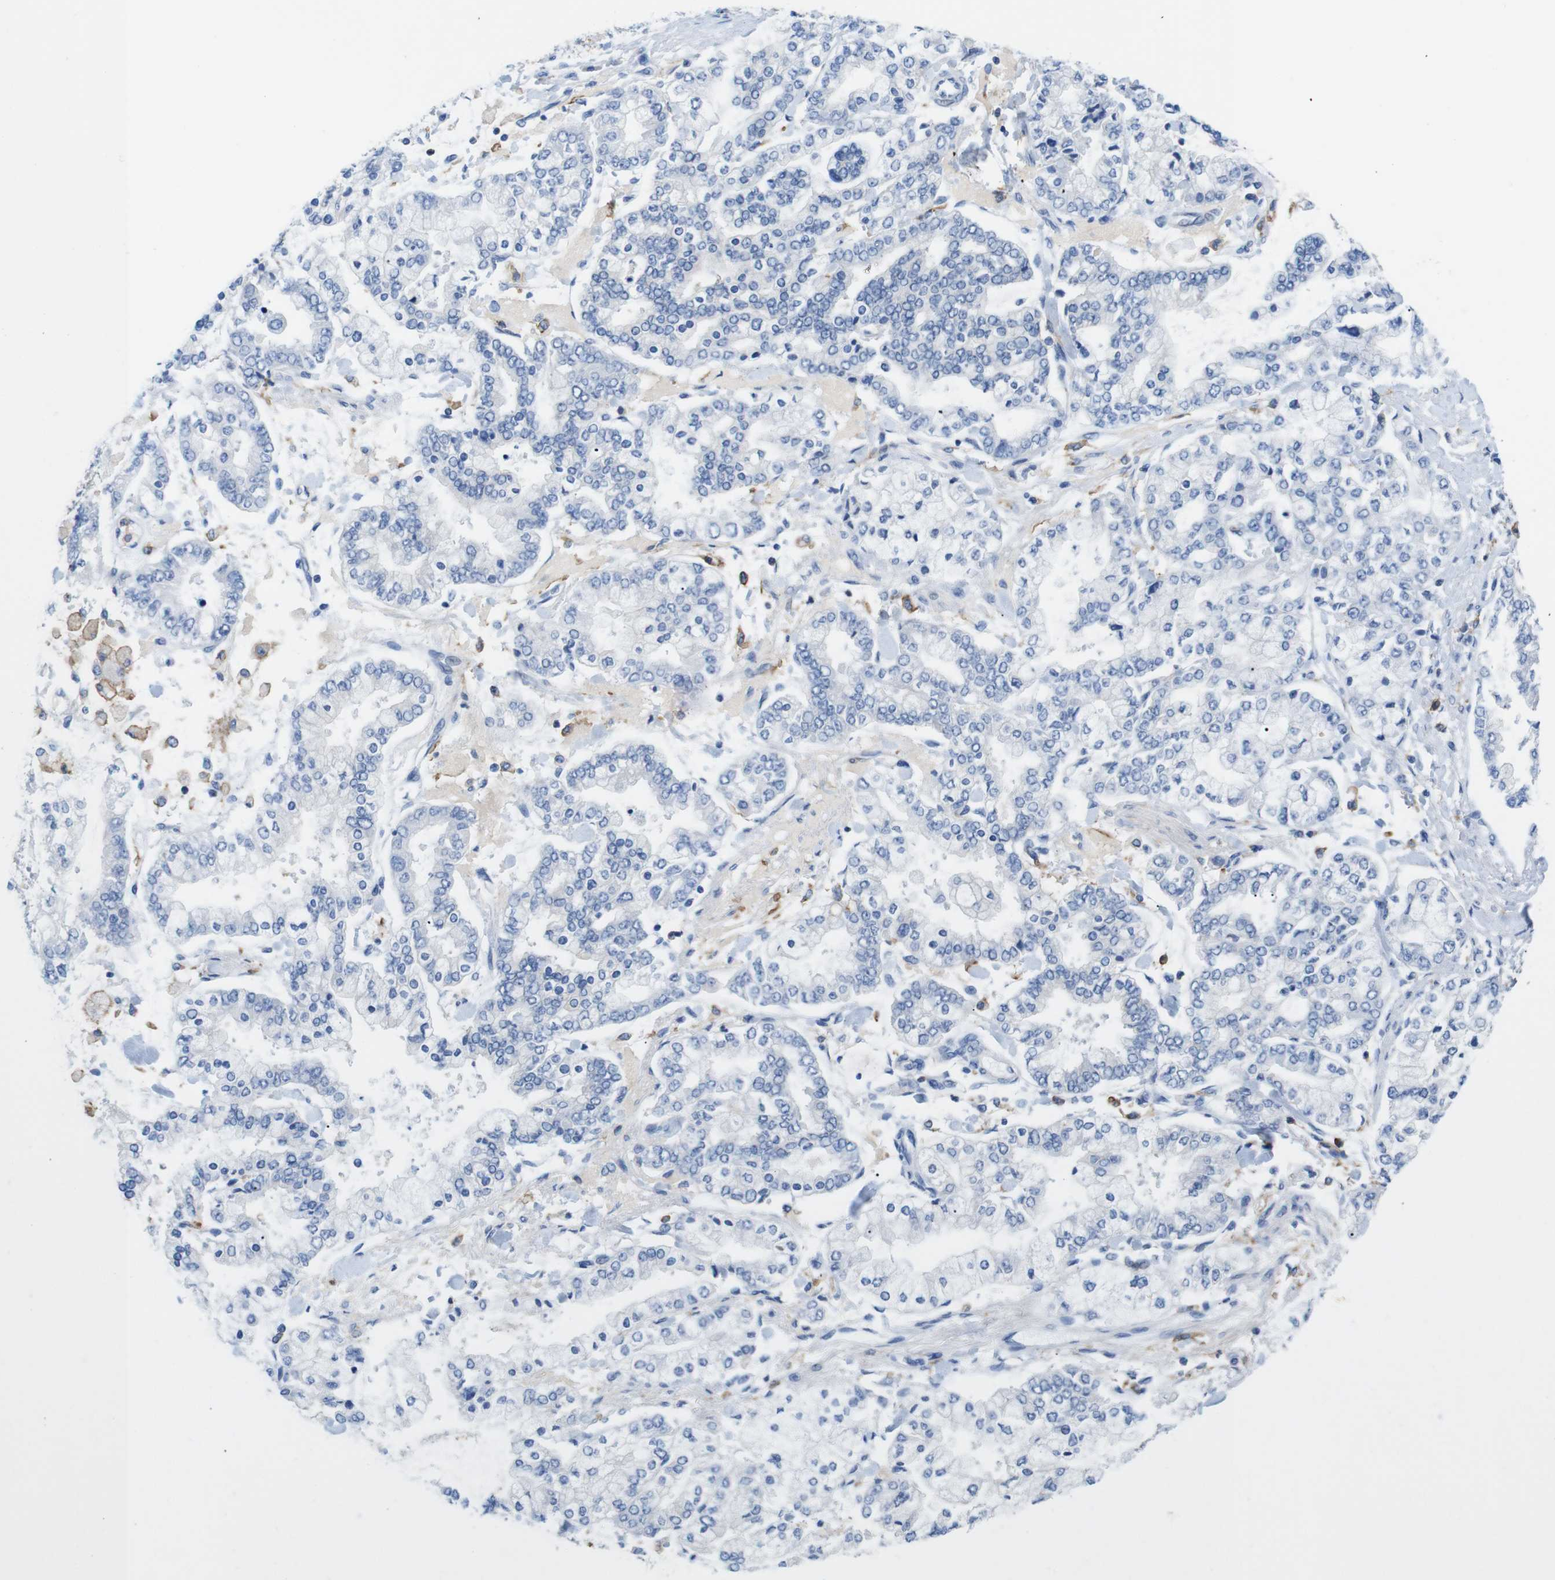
{"staining": {"intensity": "negative", "quantity": "none", "location": "none"}, "tissue": "stomach cancer", "cell_type": "Tumor cells", "image_type": "cancer", "snomed": [{"axis": "morphology", "description": "Normal tissue, NOS"}, {"axis": "morphology", "description": "Adenocarcinoma, NOS"}, {"axis": "topography", "description": "Stomach, upper"}, {"axis": "topography", "description": "Stomach"}], "caption": "Immunohistochemical staining of stomach cancer (adenocarcinoma) displays no significant expression in tumor cells.", "gene": "CD300C", "patient": {"sex": "male", "age": 76}}